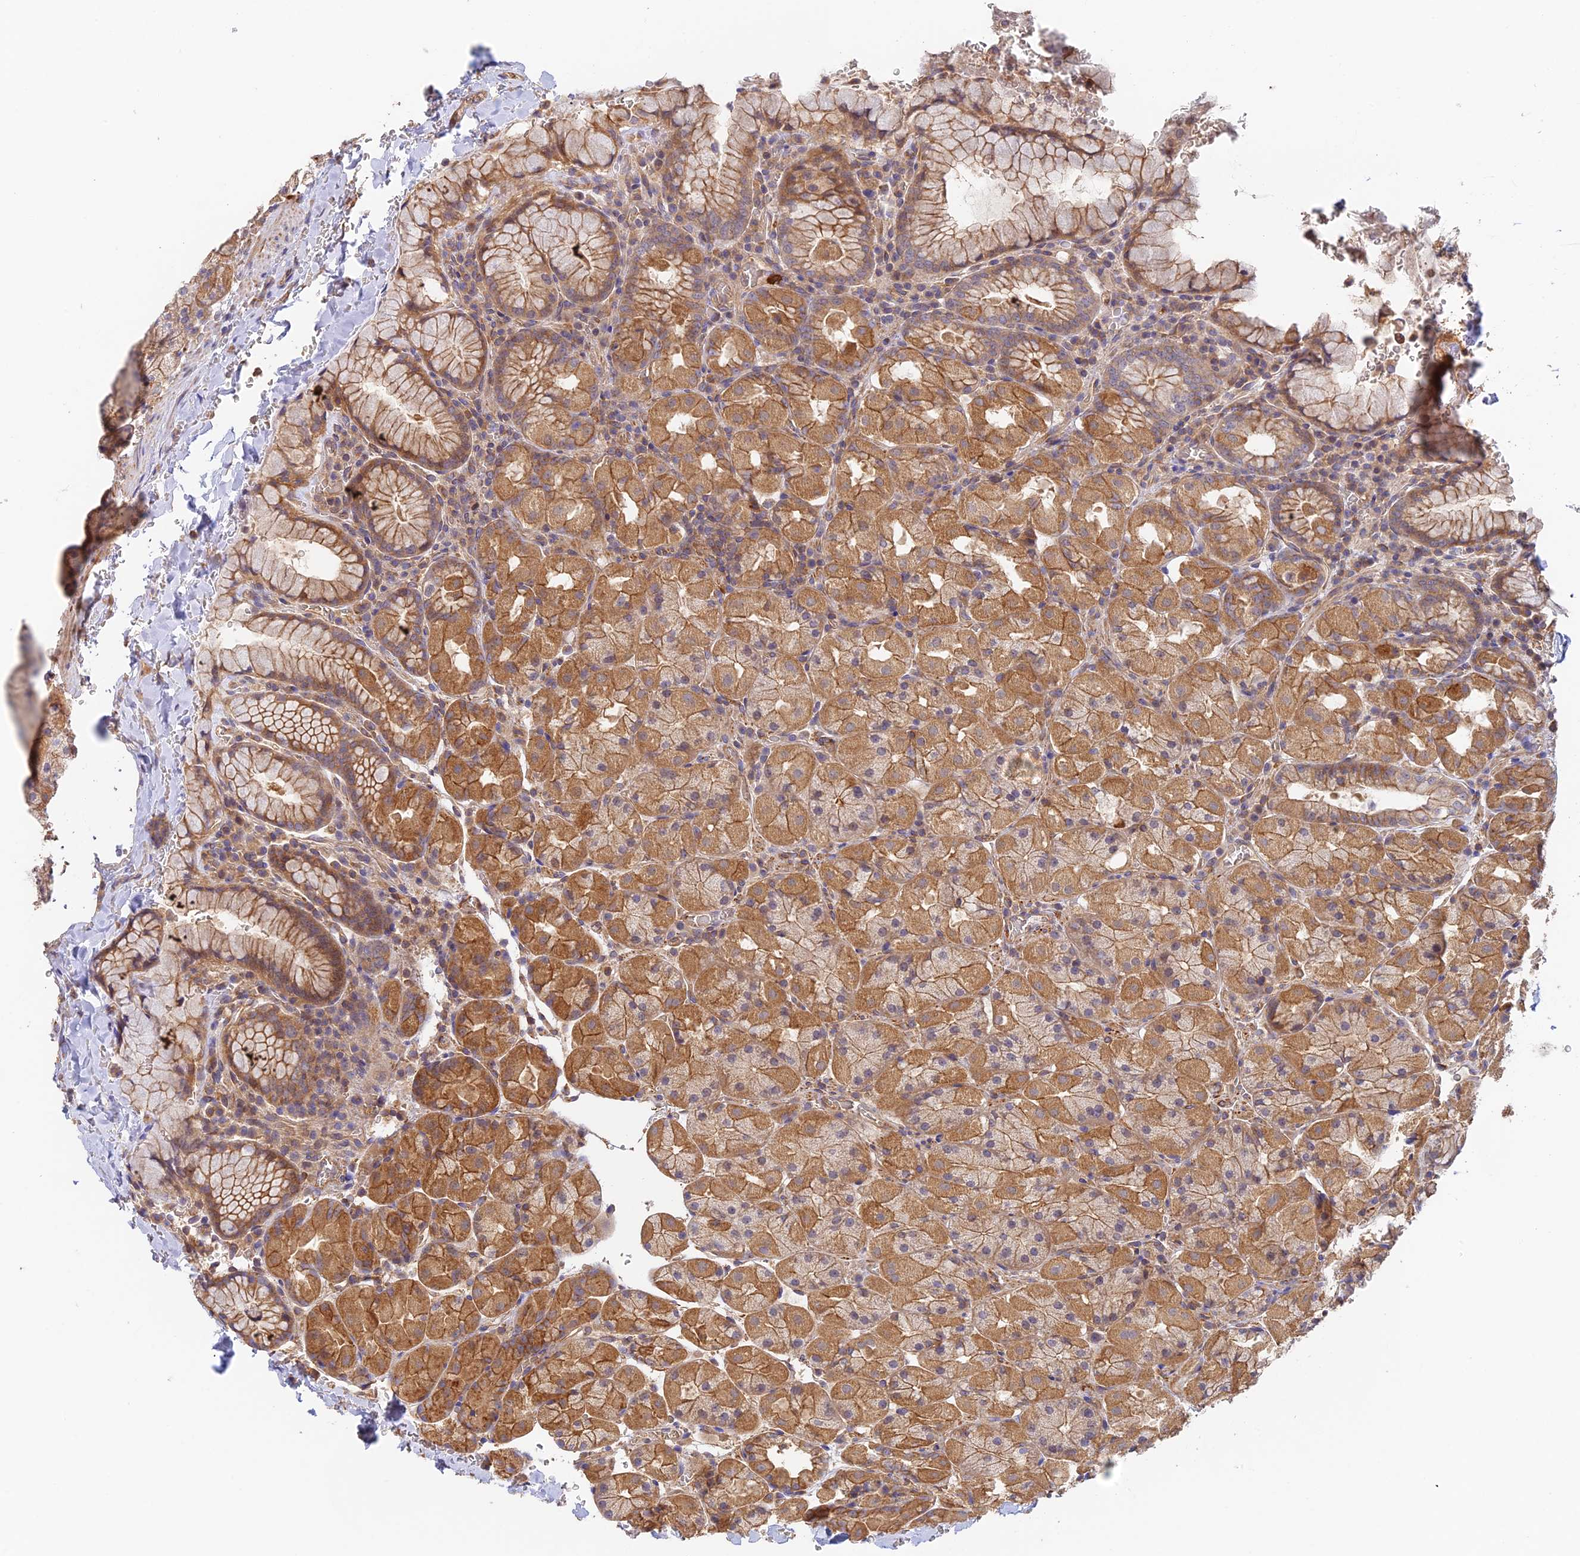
{"staining": {"intensity": "moderate", "quantity": ">75%", "location": "cytoplasmic/membranous"}, "tissue": "stomach", "cell_type": "Glandular cells", "image_type": "normal", "snomed": [{"axis": "morphology", "description": "Normal tissue, NOS"}, {"axis": "topography", "description": "Stomach, upper"}, {"axis": "topography", "description": "Stomach, lower"}], "caption": "Stomach stained with DAB (3,3'-diaminobenzidine) immunohistochemistry (IHC) reveals medium levels of moderate cytoplasmic/membranous expression in about >75% of glandular cells. (Brightfield microscopy of DAB IHC at high magnification).", "gene": "MYO9A", "patient": {"sex": "male", "age": 80}}